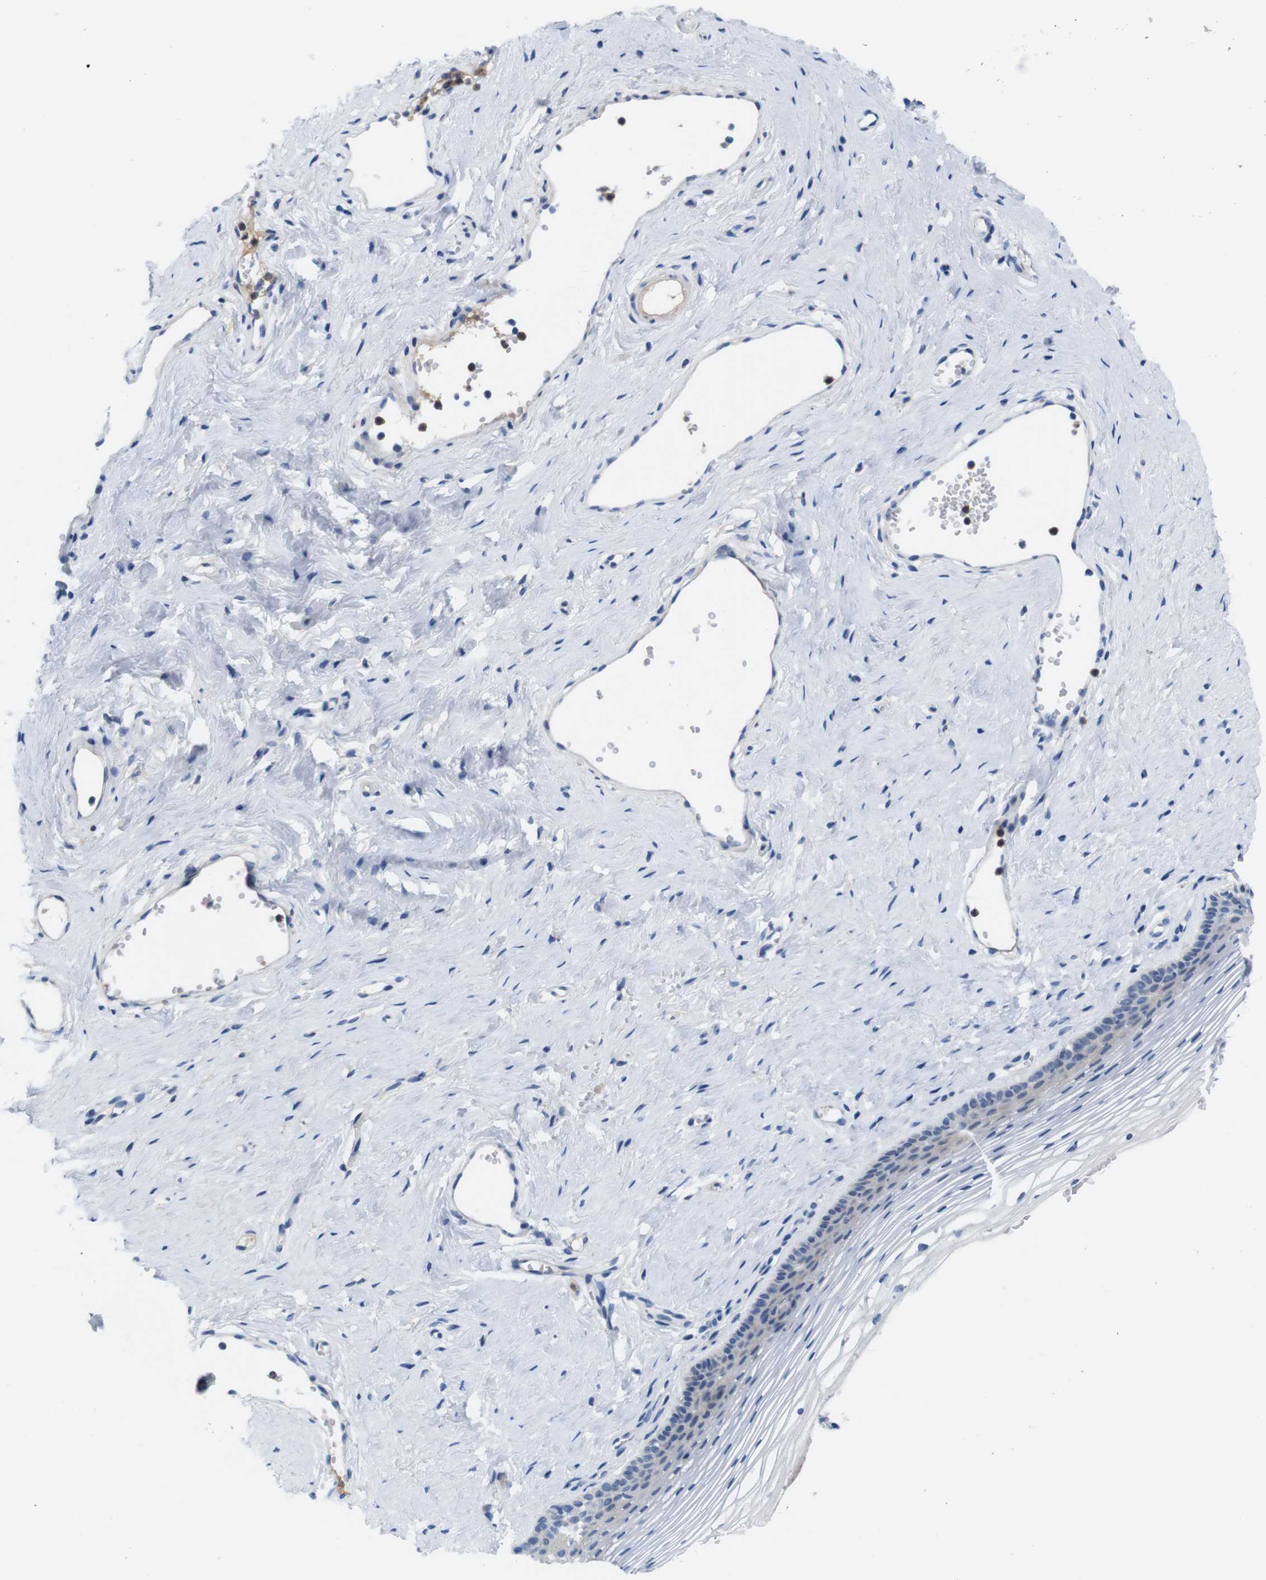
{"staining": {"intensity": "negative", "quantity": "none", "location": "none"}, "tissue": "vagina", "cell_type": "Squamous epithelial cells", "image_type": "normal", "snomed": [{"axis": "morphology", "description": "Normal tissue, NOS"}, {"axis": "topography", "description": "Vagina"}], "caption": "This is a photomicrograph of immunohistochemistry staining of normal vagina, which shows no positivity in squamous epithelial cells.", "gene": "C1RL", "patient": {"sex": "female", "age": 32}}